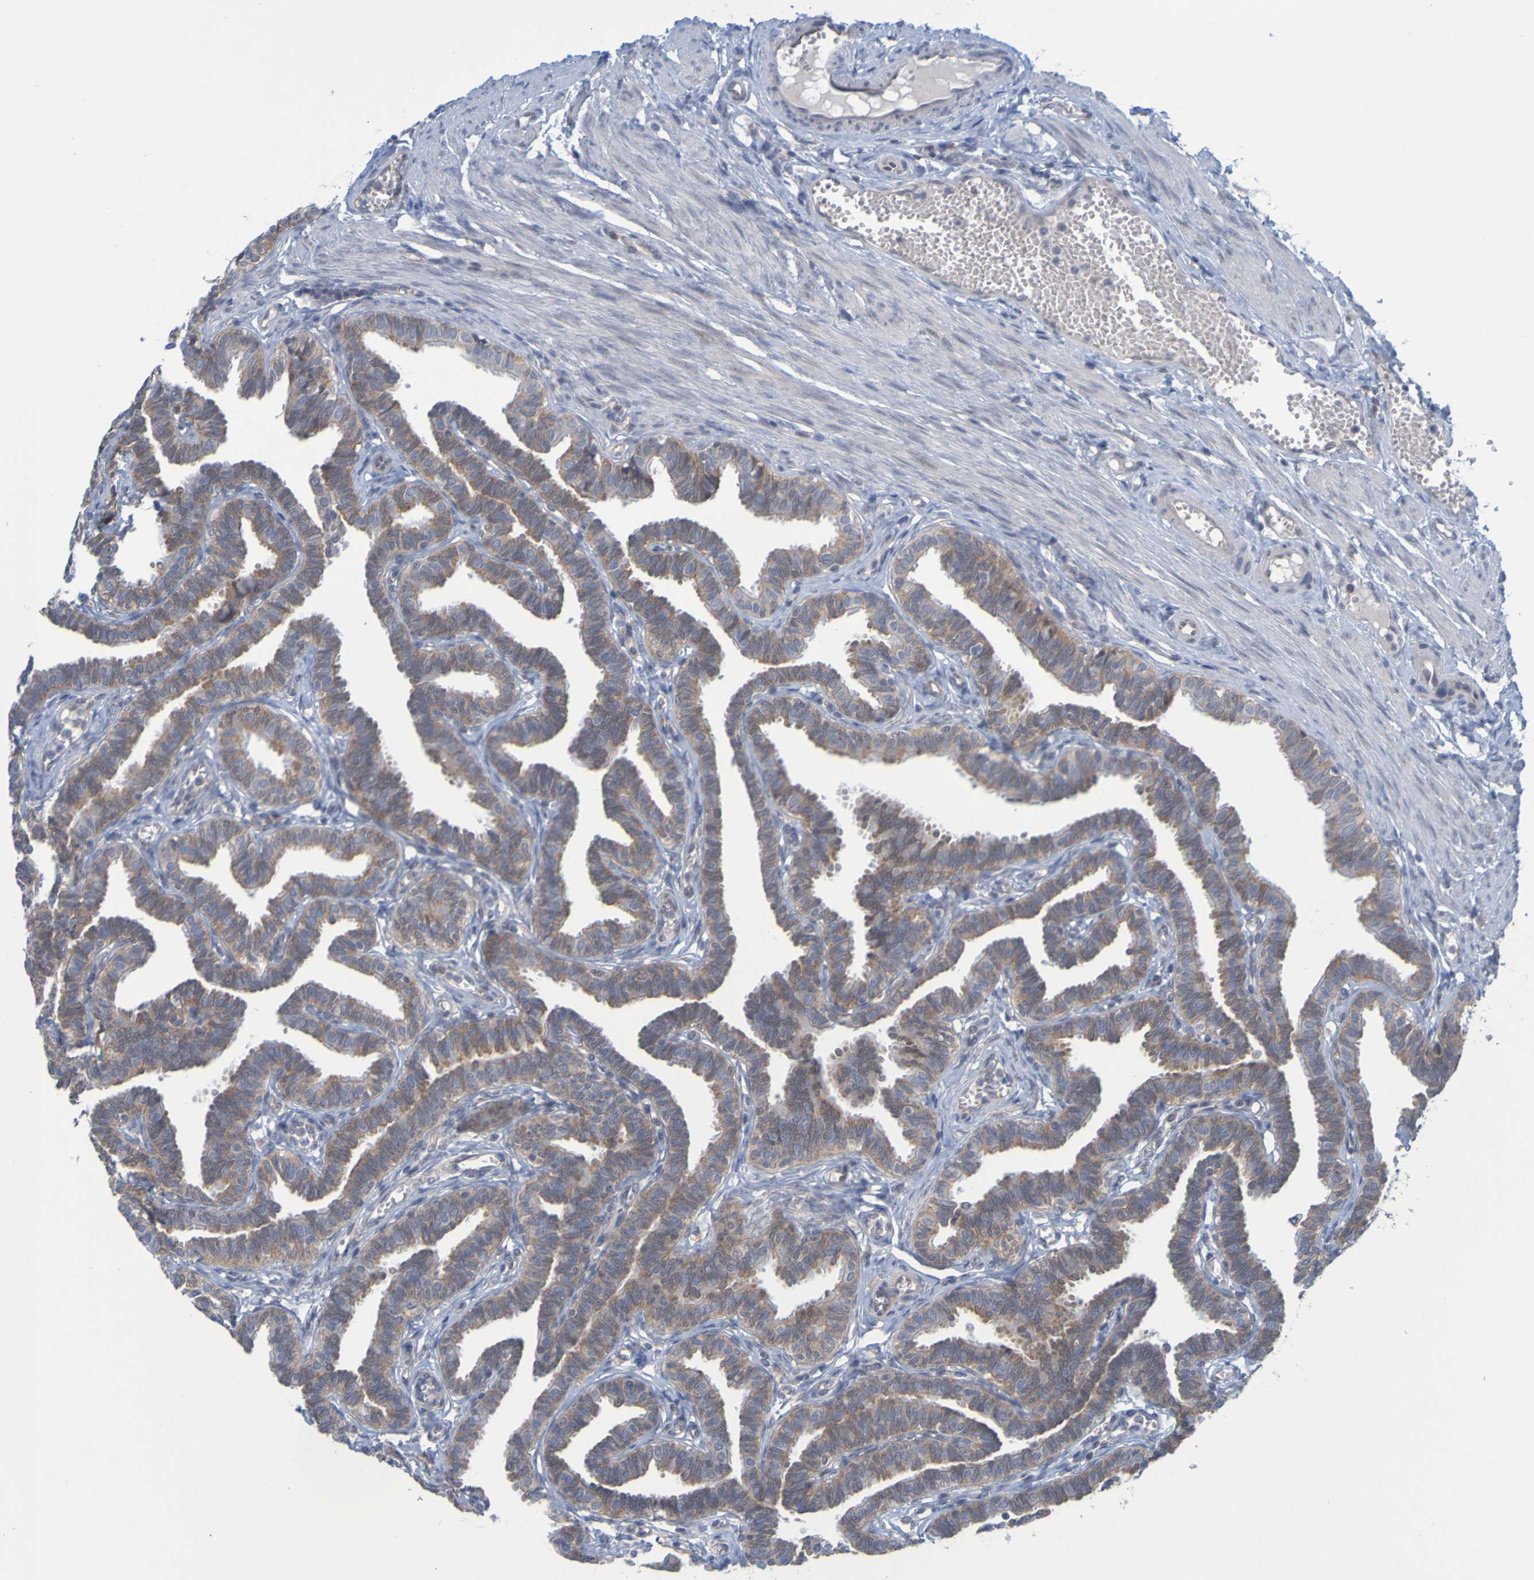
{"staining": {"intensity": "moderate", "quantity": ">75%", "location": "cytoplasmic/membranous"}, "tissue": "fallopian tube", "cell_type": "Glandular cells", "image_type": "normal", "snomed": [{"axis": "morphology", "description": "Normal tissue, NOS"}, {"axis": "topography", "description": "Fallopian tube"}, {"axis": "topography", "description": "Ovary"}], "caption": "Immunohistochemistry (IHC) histopathology image of normal human fallopian tube stained for a protein (brown), which reveals medium levels of moderate cytoplasmic/membranous expression in about >75% of glandular cells.", "gene": "MOGS", "patient": {"sex": "female", "age": 23}}